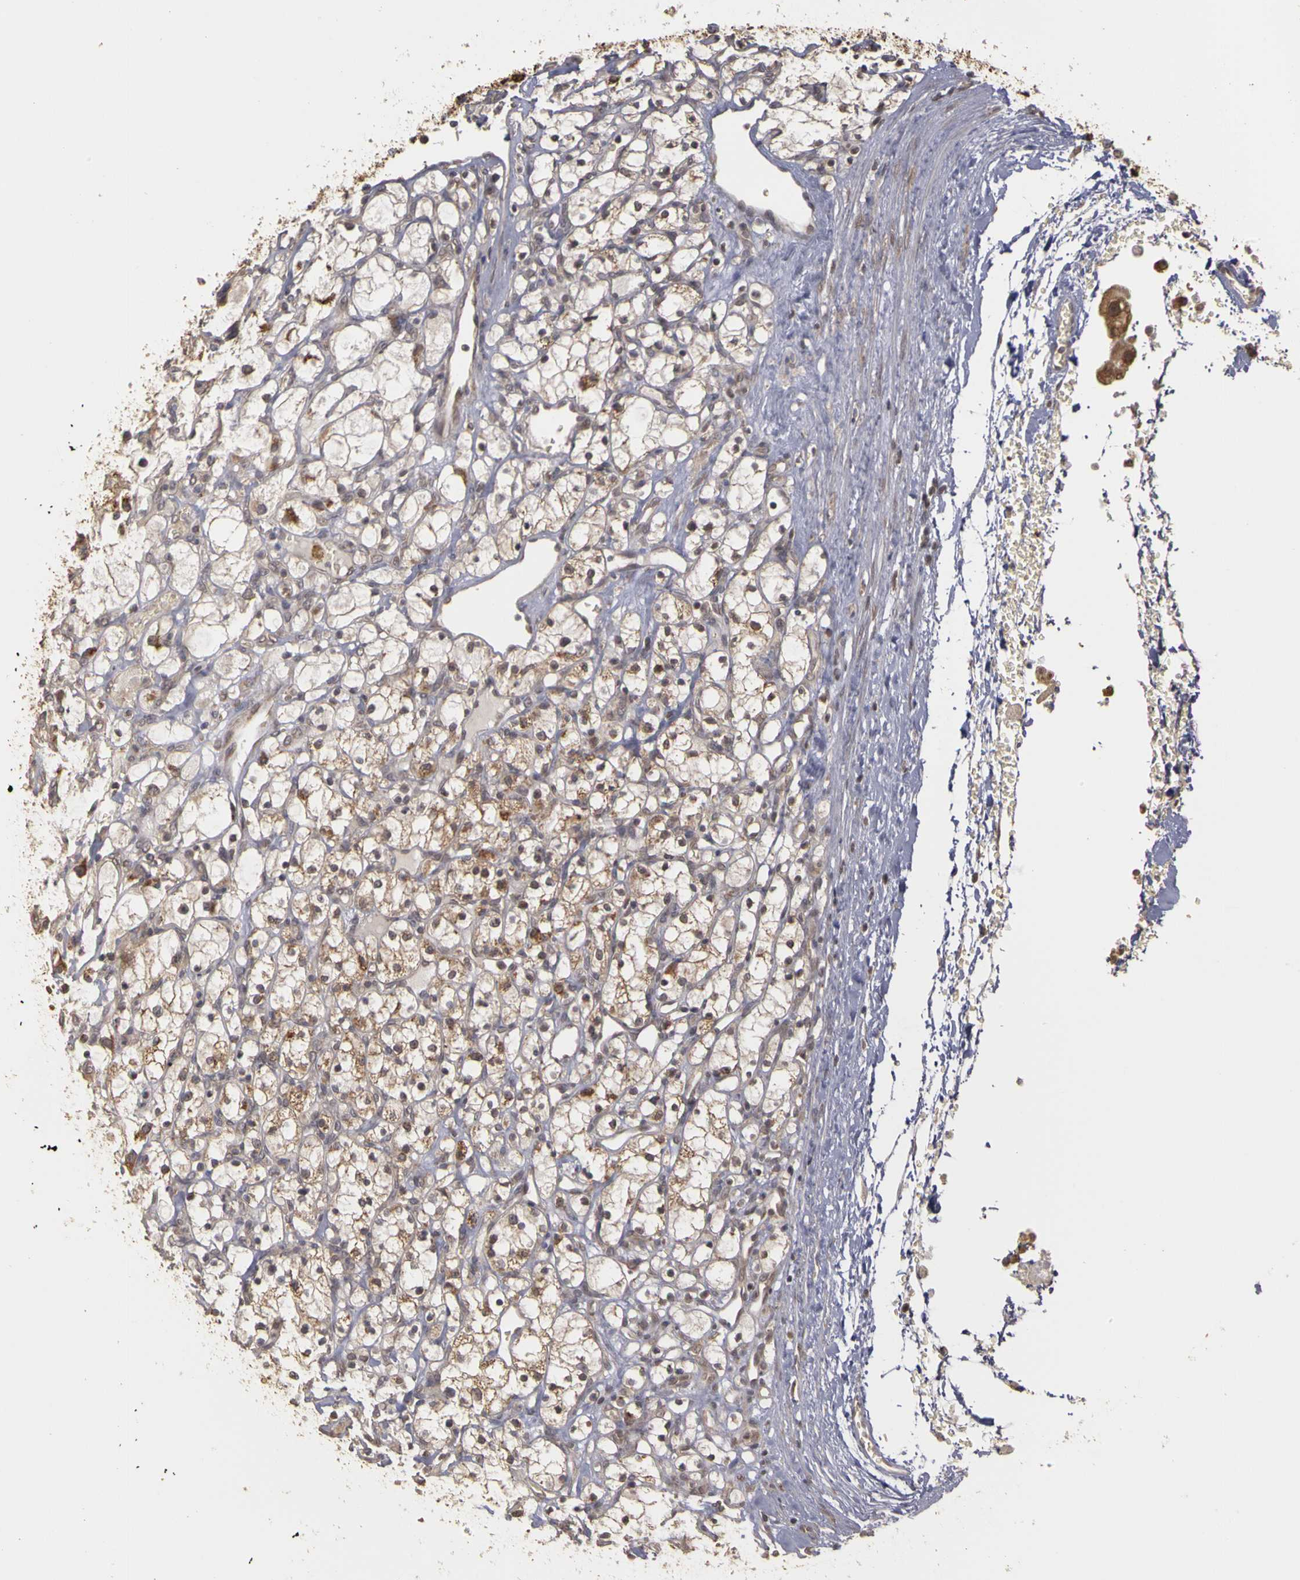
{"staining": {"intensity": "weak", "quantity": "25%-75%", "location": "cytoplasmic/membranous"}, "tissue": "renal cancer", "cell_type": "Tumor cells", "image_type": "cancer", "snomed": [{"axis": "morphology", "description": "Adenocarcinoma, NOS"}, {"axis": "topography", "description": "Kidney"}], "caption": "Renal adenocarcinoma tissue displays weak cytoplasmic/membranous staining in about 25%-75% of tumor cells, visualized by immunohistochemistry.", "gene": "FRMD7", "patient": {"sex": "female", "age": 83}}